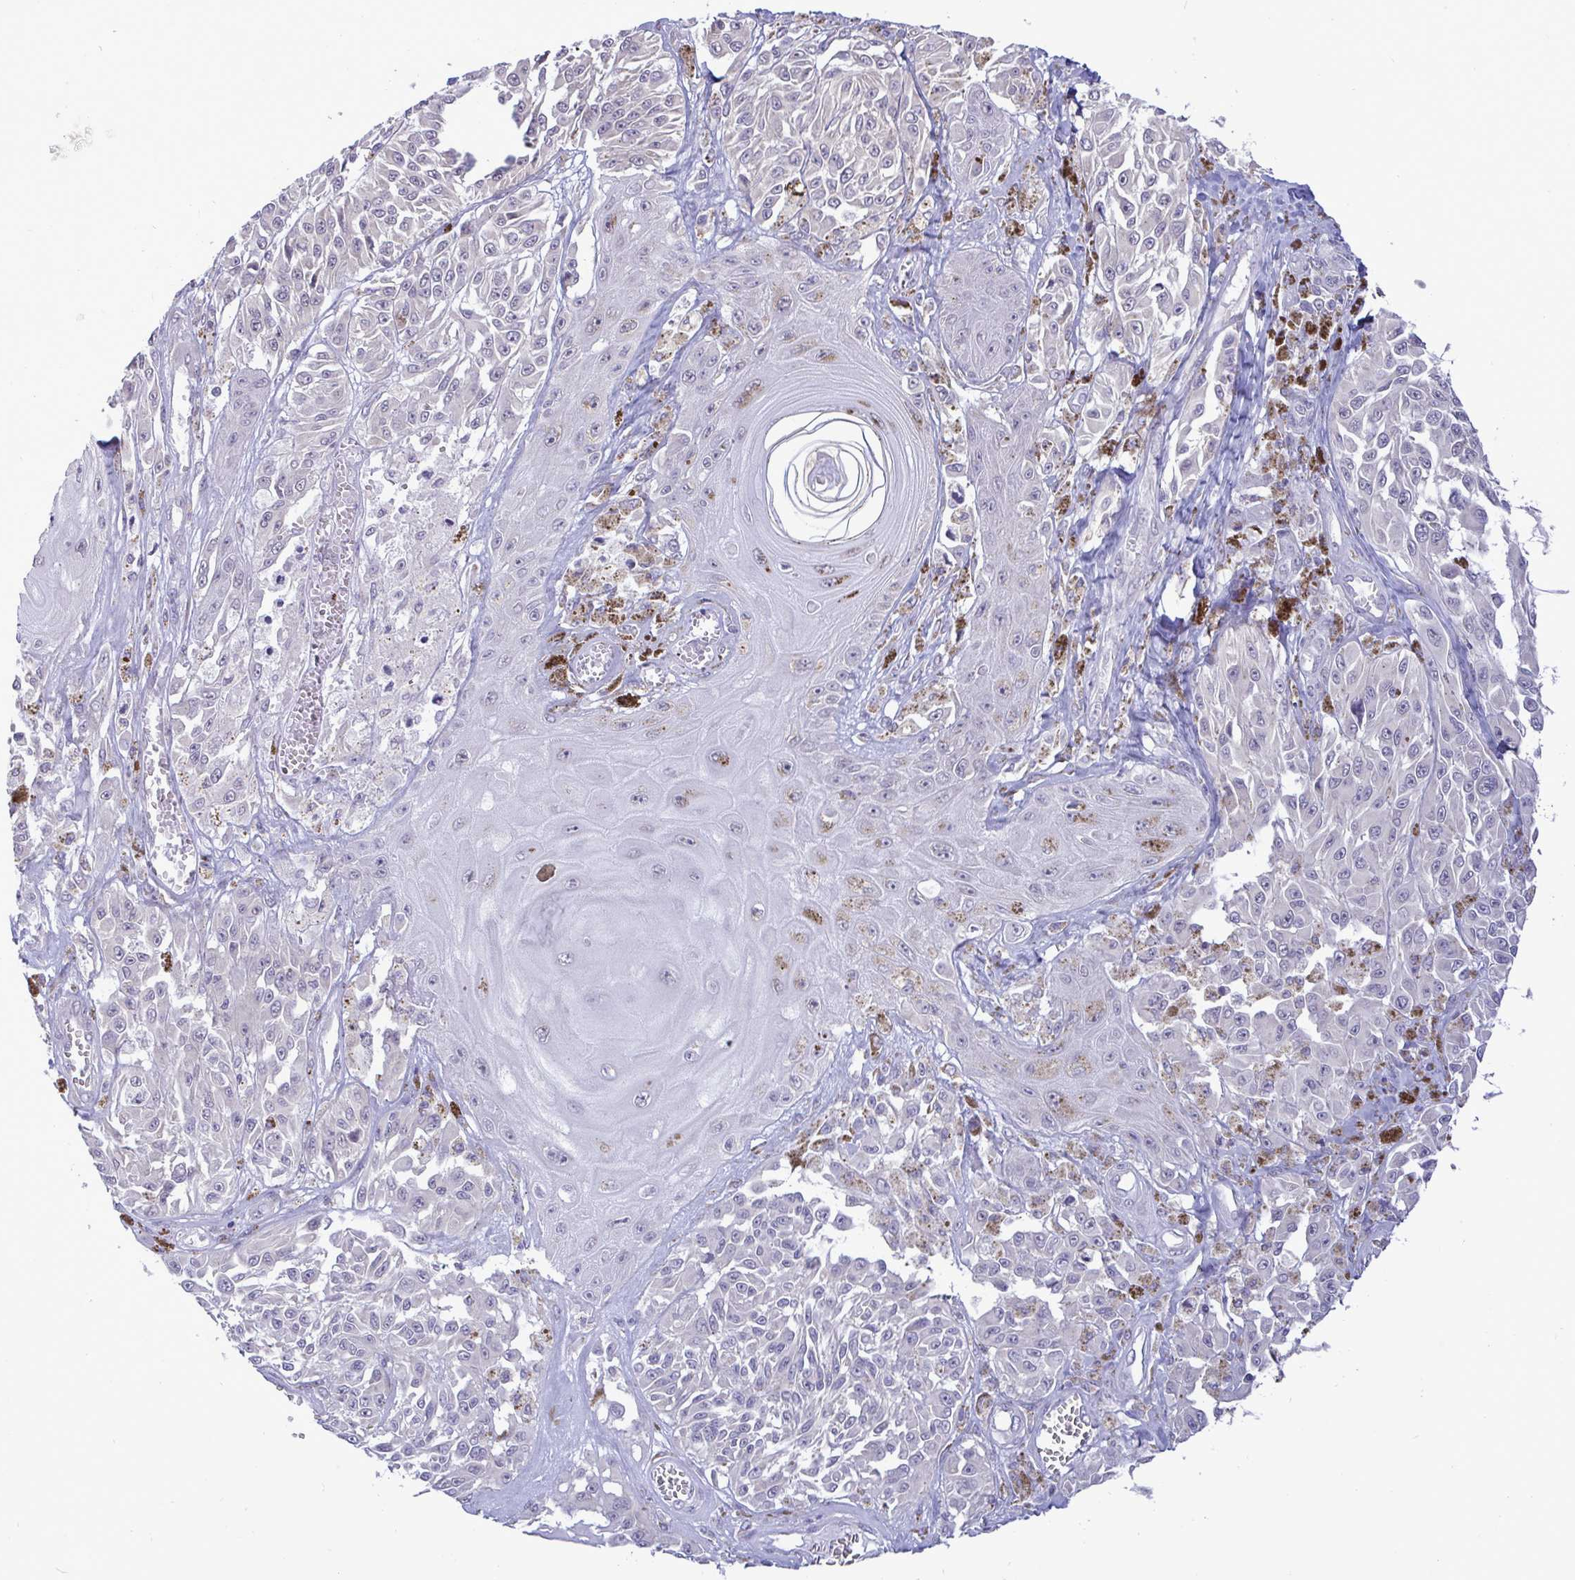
{"staining": {"intensity": "negative", "quantity": "none", "location": "none"}, "tissue": "melanoma", "cell_type": "Tumor cells", "image_type": "cancer", "snomed": [{"axis": "morphology", "description": "Malignant melanoma, NOS"}, {"axis": "topography", "description": "Skin"}], "caption": "DAB immunohistochemical staining of malignant melanoma reveals no significant staining in tumor cells.", "gene": "TMEM41A", "patient": {"sex": "male", "age": 94}}